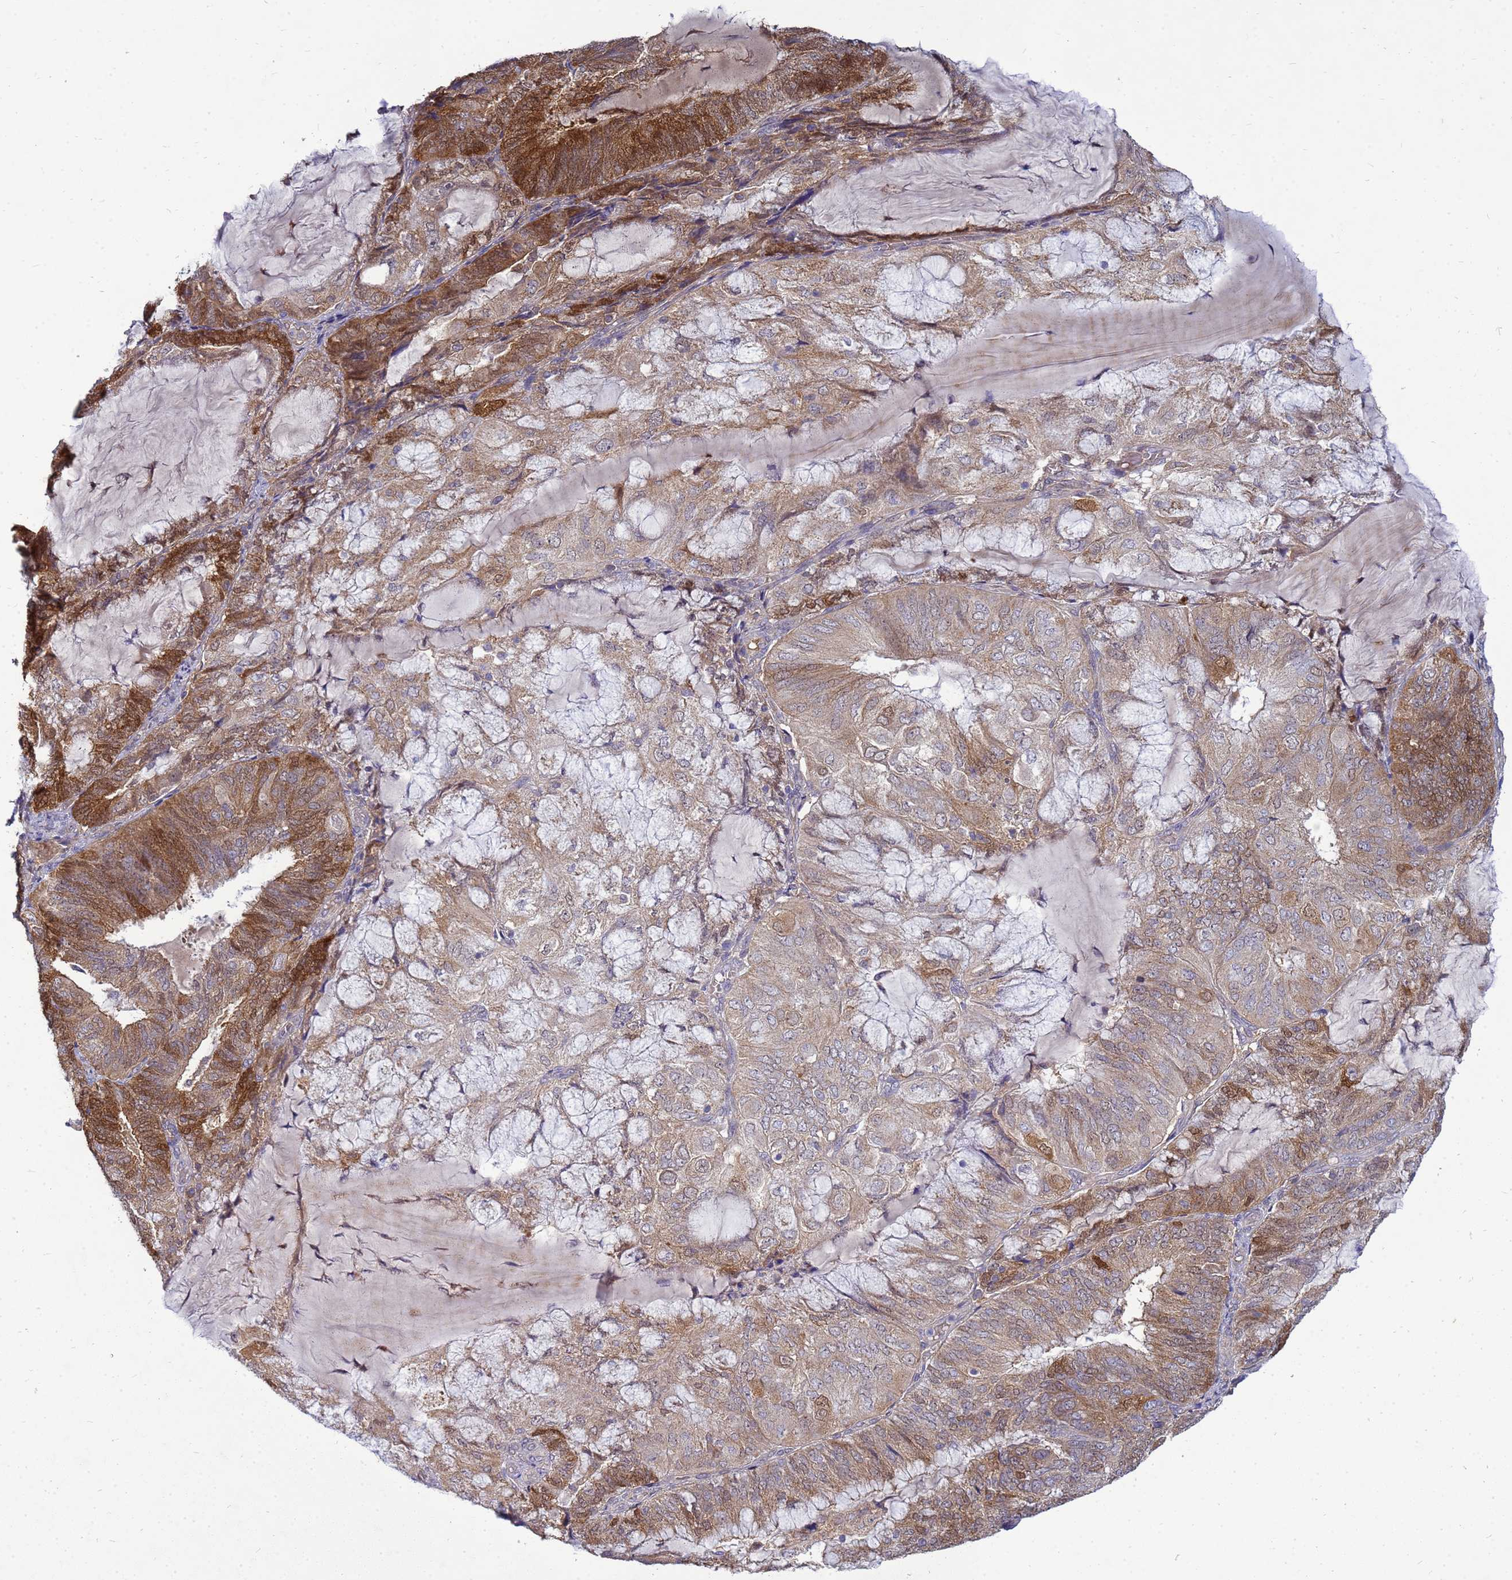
{"staining": {"intensity": "strong", "quantity": "25%-75%", "location": "cytoplasmic/membranous,nuclear"}, "tissue": "endometrial cancer", "cell_type": "Tumor cells", "image_type": "cancer", "snomed": [{"axis": "morphology", "description": "Adenocarcinoma, NOS"}, {"axis": "topography", "description": "Endometrium"}], "caption": "Immunohistochemical staining of endometrial adenocarcinoma shows strong cytoplasmic/membranous and nuclear protein staining in about 25%-75% of tumor cells.", "gene": "EIF4EBP3", "patient": {"sex": "female", "age": 81}}